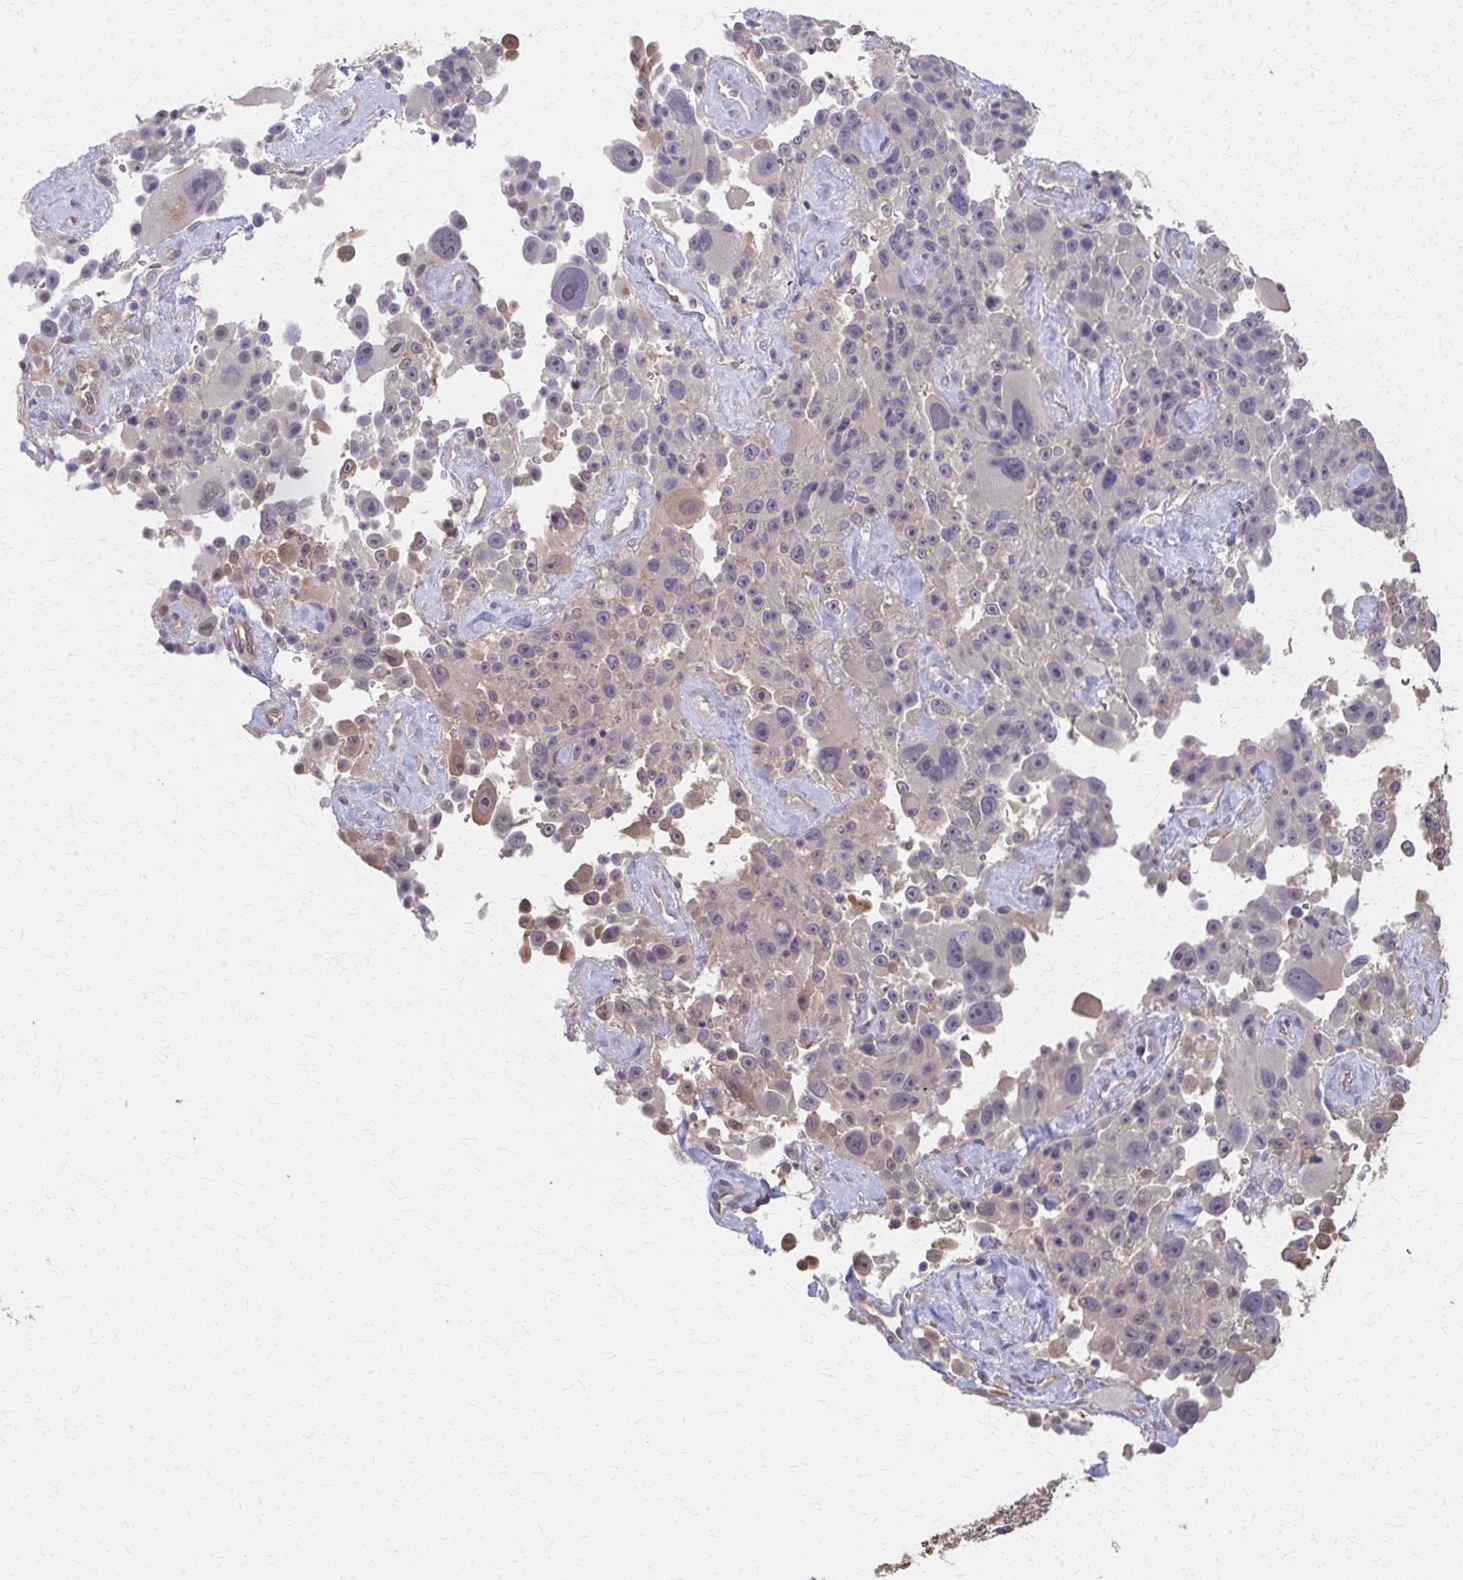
{"staining": {"intensity": "moderate", "quantity": "<25%", "location": "cytoplasmic/membranous"}, "tissue": "melanoma", "cell_type": "Tumor cells", "image_type": "cancer", "snomed": [{"axis": "morphology", "description": "Malignant melanoma, Metastatic site"}, {"axis": "topography", "description": "Lymph node"}], "caption": "A histopathology image of human melanoma stained for a protein displays moderate cytoplasmic/membranous brown staining in tumor cells.", "gene": "RABGAP1L", "patient": {"sex": "male", "age": 62}}